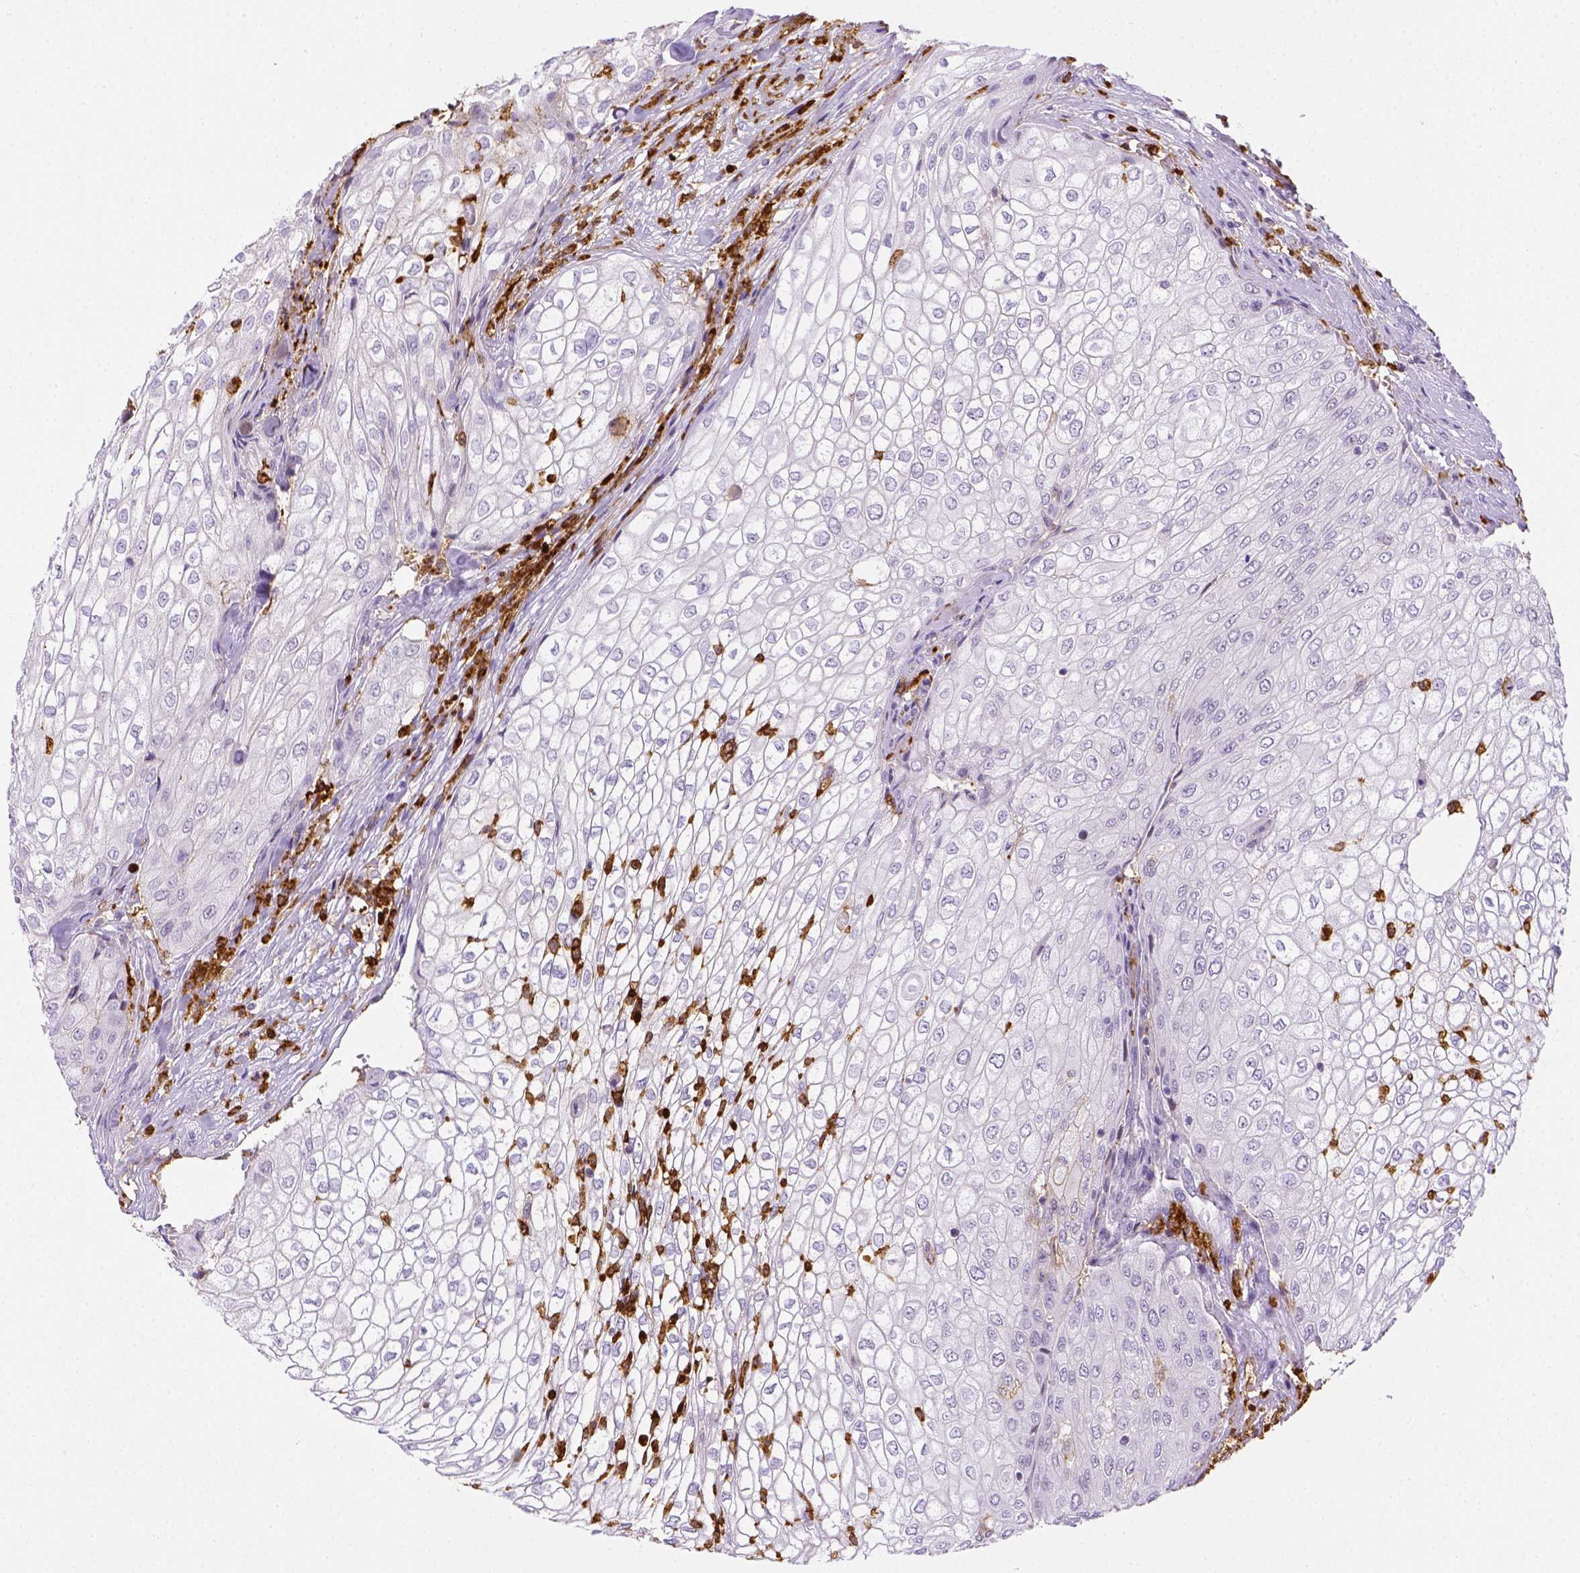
{"staining": {"intensity": "negative", "quantity": "none", "location": "none"}, "tissue": "urothelial cancer", "cell_type": "Tumor cells", "image_type": "cancer", "snomed": [{"axis": "morphology", "description": "Urothelial carcinoma, High grade"}, {"axis": "topography", "description": "Urinary bladder"}], "caption": "DAB immunohistochemical staining of human urothelial cancer shows no significant staining in tumor cells. (Brightfield microscopy of DAB (3,3'-diaminobenzidine) immunohistochemistry at high magnification).", "gene": "ITGAM", "patient": {"sex": "male", "age": 62}}